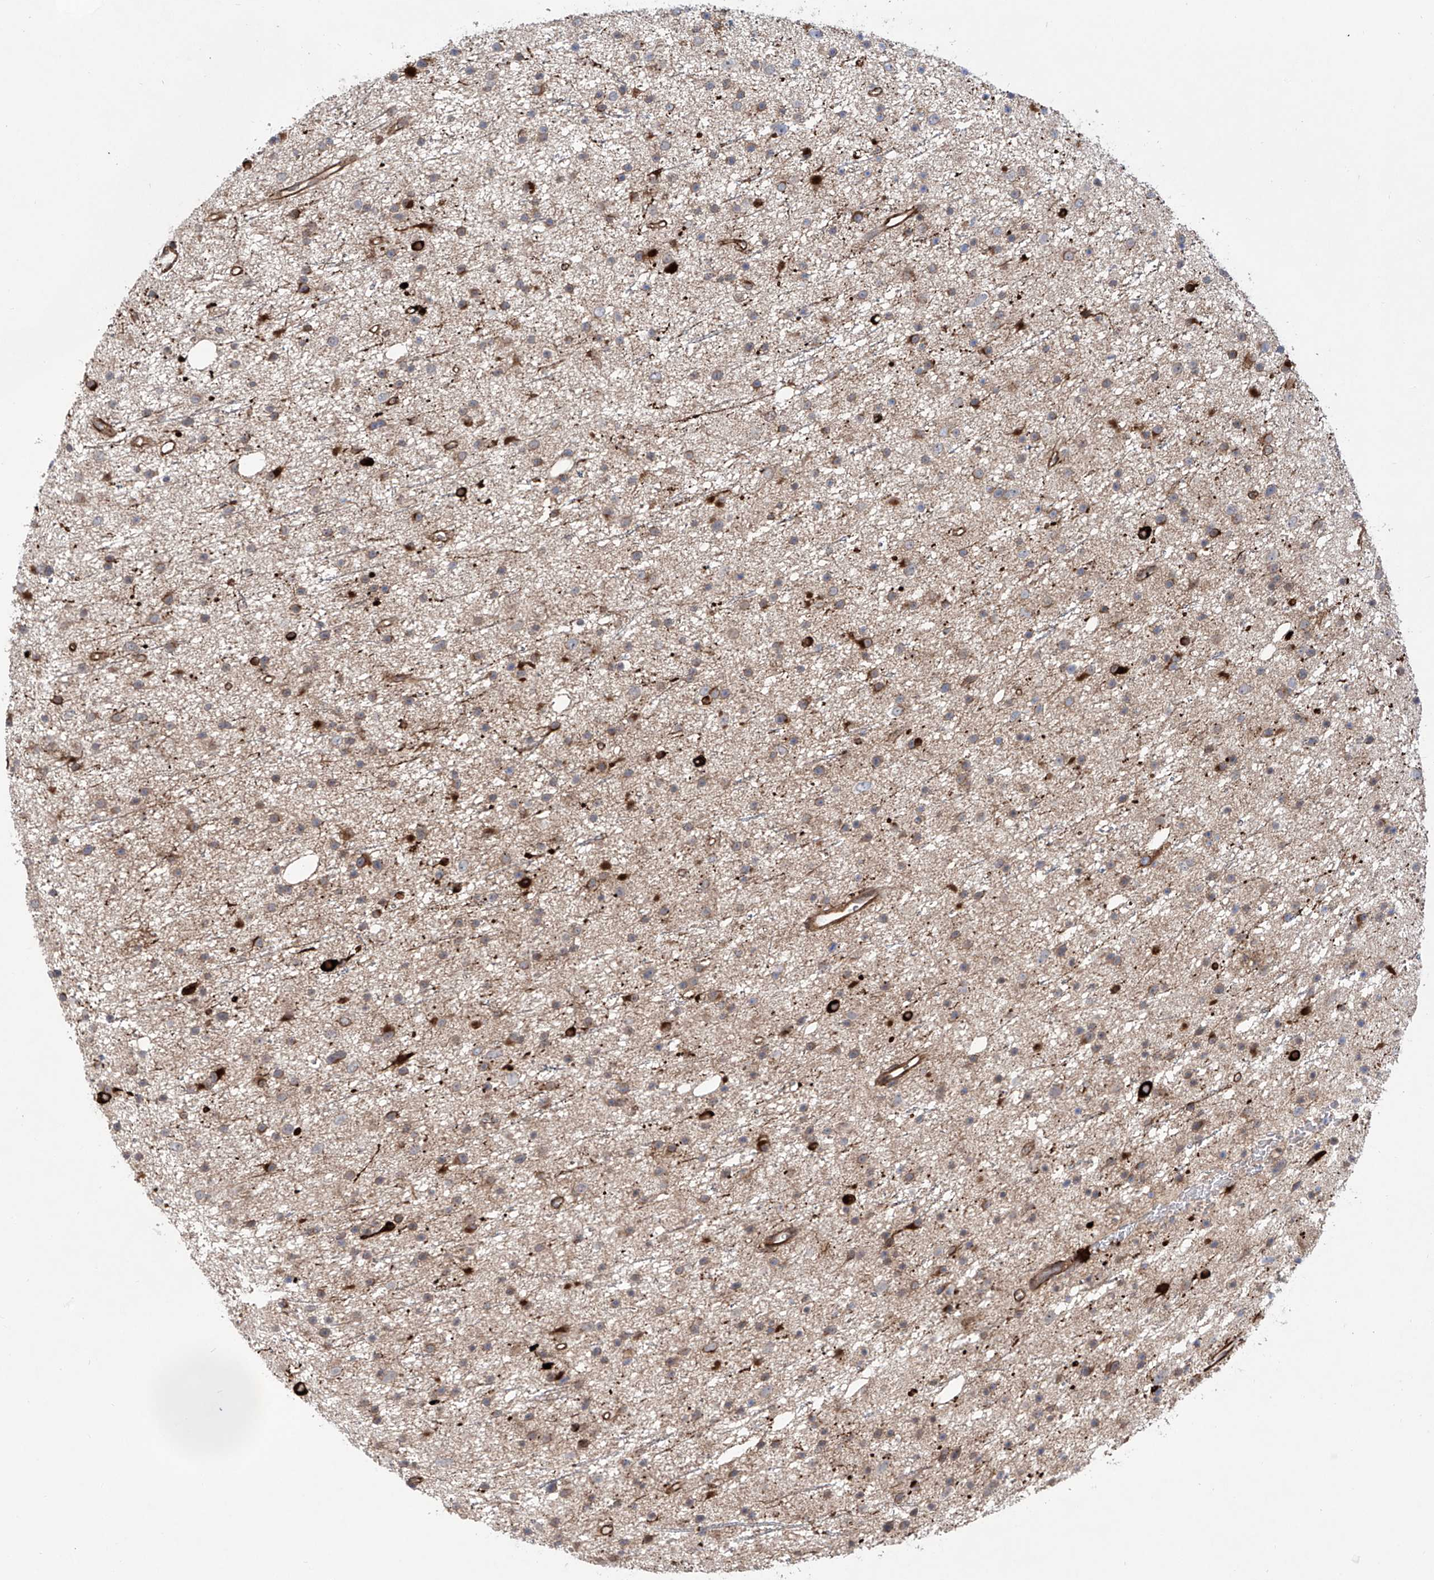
{"staining": {"intensity": "weak", "quantity": "25%-75%", "location": "cytoplasmic/membranous"}, "tissue": "glioma", "cell_type": "Tumor cells", "image_type": "cancer", "snomed": [{"axis": "morphology", "description": "Glioma, malignant, Low grade"}, {"axis": "topography", "description": "Cerebral cortex"}], "caption": "Weak cytoplasmic/membranous positivity for a protein is present in about 25%-75% of tumor cells of glioma using IHC.", "gene": "APAF1", "patient": {"sex": "female", "age": 39}}